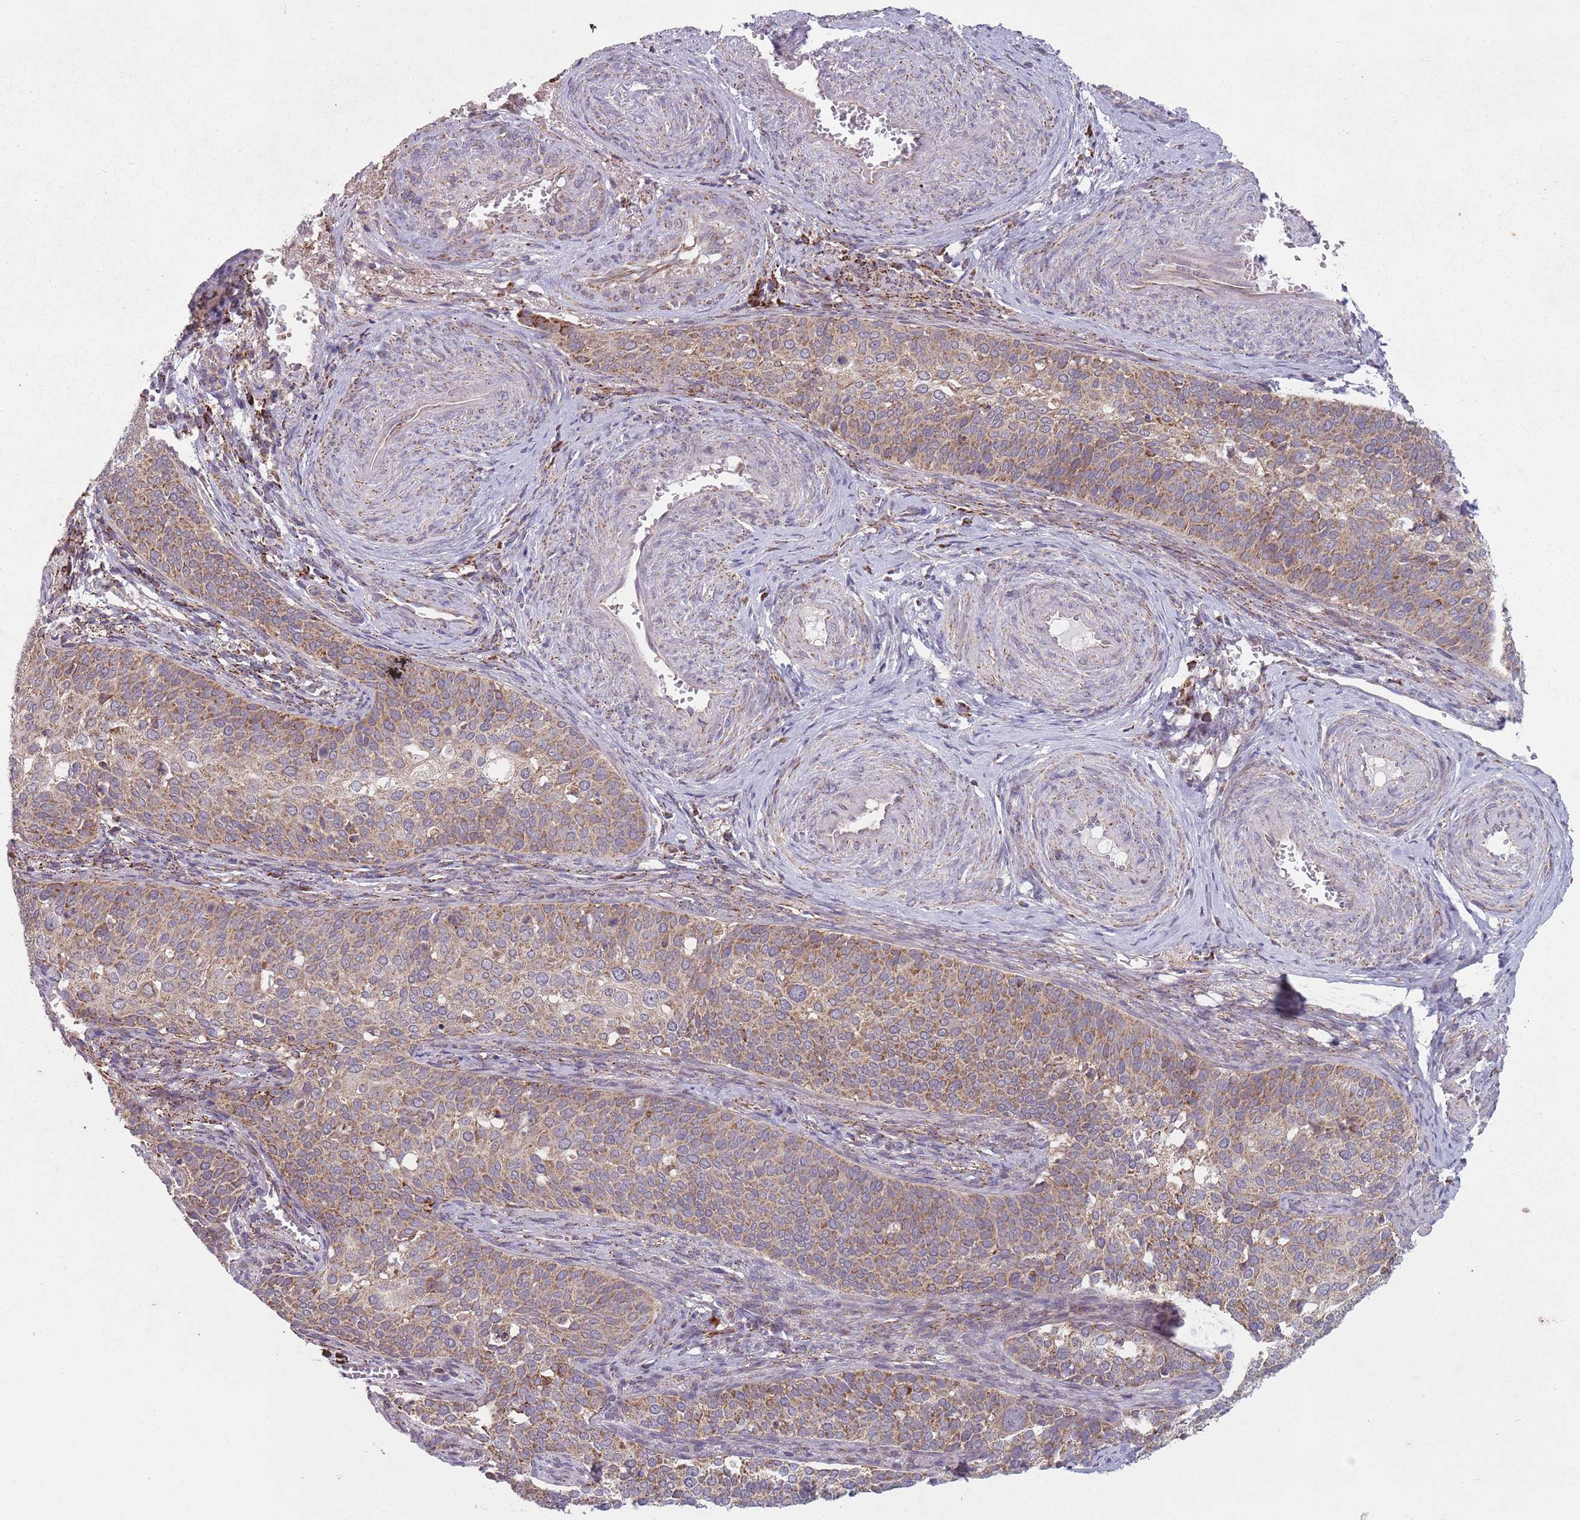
{"staining": {"intensity": "moderate", "quantity": ">75%", "location": "cytoplasmic/membranous"}, "tissue": "cervical cancer", "cell_type": "Tumor cells", "image_type": "cancer", "snomed": [{"axis": "morphology", "description": "Squamous cell carcinoma, NOS"}, {"axis": "topography", "description": "Cervix"}], "caption": "Moderate cytoplasmic/membranous expression for a protein is appreciated in approximately >75% of tumor cells of squamous cell carcinoma (cervical) using immunohistochemistry.", "gene": "OR10Q1", "patient": {"sex": "female", "age": 44}}